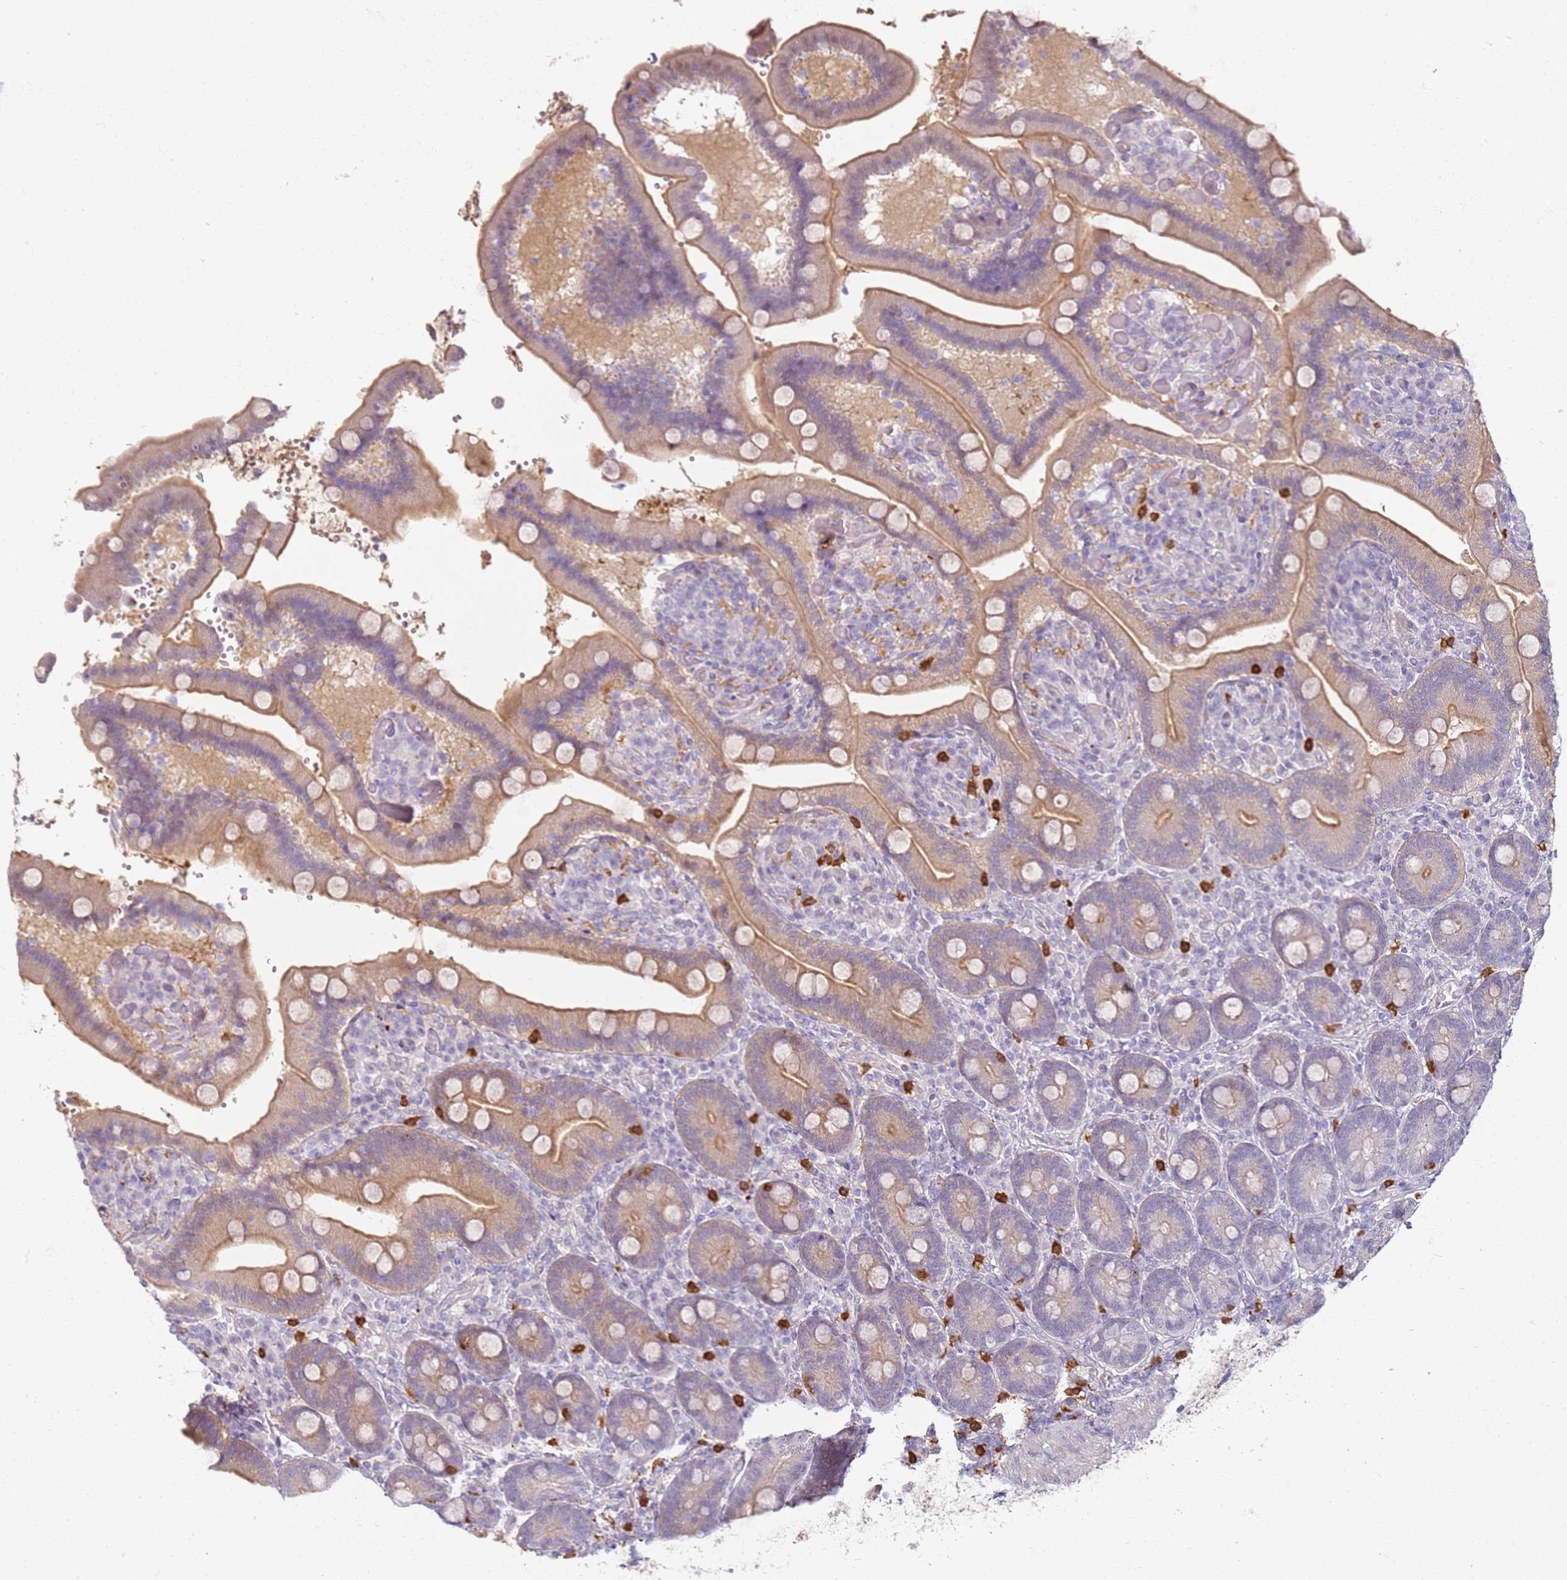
{"staining": {"intensity": "moderate", "quantity": ">75%", "location": "cytoplasmic/membranous"}, "tissue": "duodenum", "cell_type": "Glandular cells", "image_type": "normal", "snomed": [{"axis": "morphology", "description": "Normal tissue, NOS"}, {"axis": "topography", "description": "Duodenum"}], "caption": "DAB immunohistochemical staining of normal duodenum displays moderate cytoplasmic/membranous protein positivity in about >75% of glandular cells.", "gene": "CD40LG", "patient": {"sex": "female", "age": 62}}